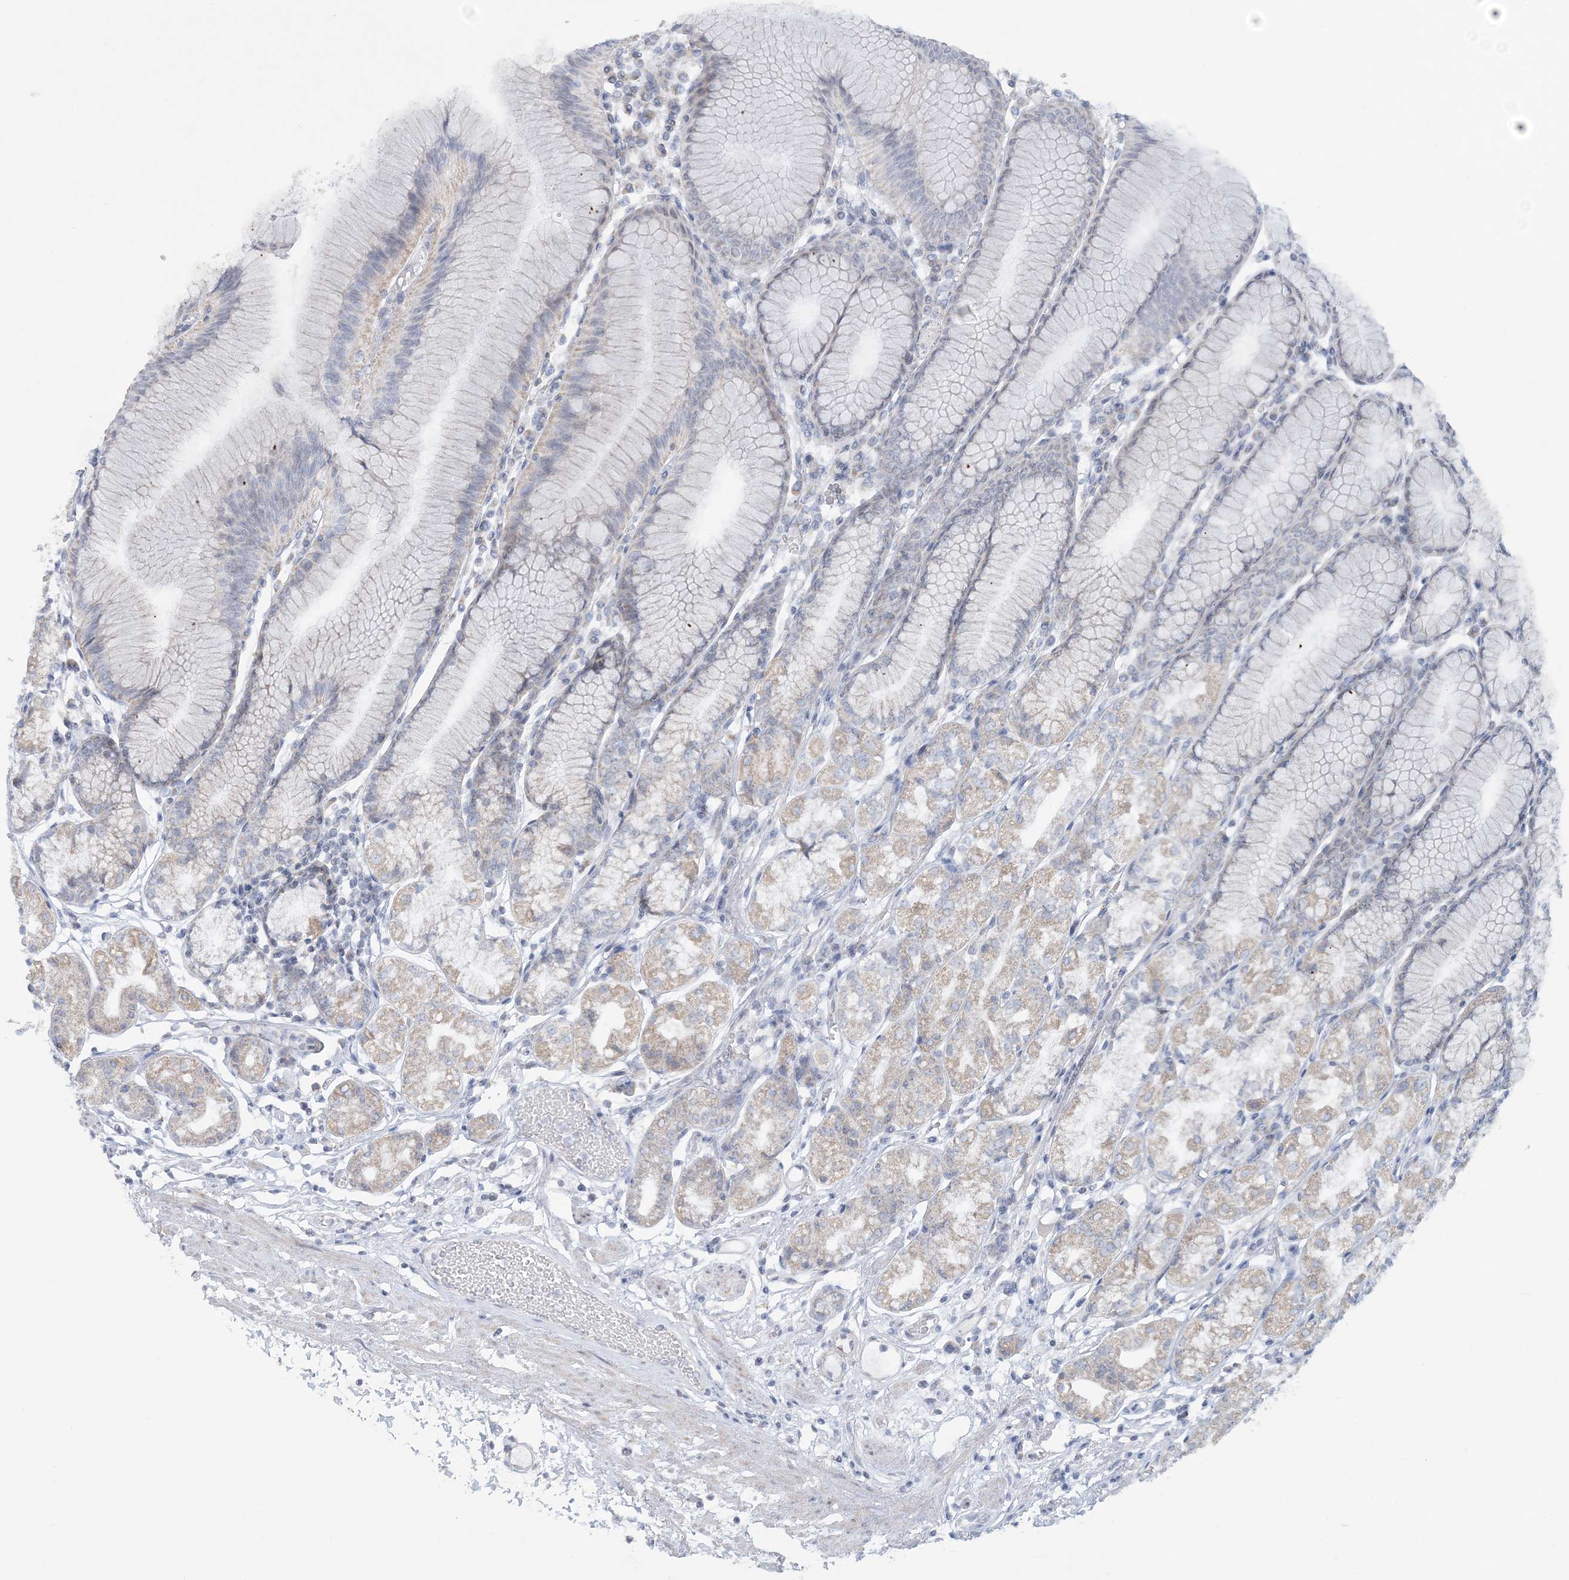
{"staining": {"intensity": "weak", "quantity": "<25%", "location": "cytoplasmic/membranous"}, "tissue": "stomach", "cell_type": "Glandular cells", "image_type": "normal", "snomed": [{"axis": "morphology", "description": "Normal tissue, NOS"}, {"axis": "topography", "description": "Stomach"}], "caption": "DAB immunohistochemical staining of benign human stomach shows no significant expression in glandular cells. (Brightfield microscopy of DAB (3,3'-diaminobenzidine) immunohistochemistry at high magnification).", "gene": "TBC1D7", "patient": {"sex": "female", "age": 57}}